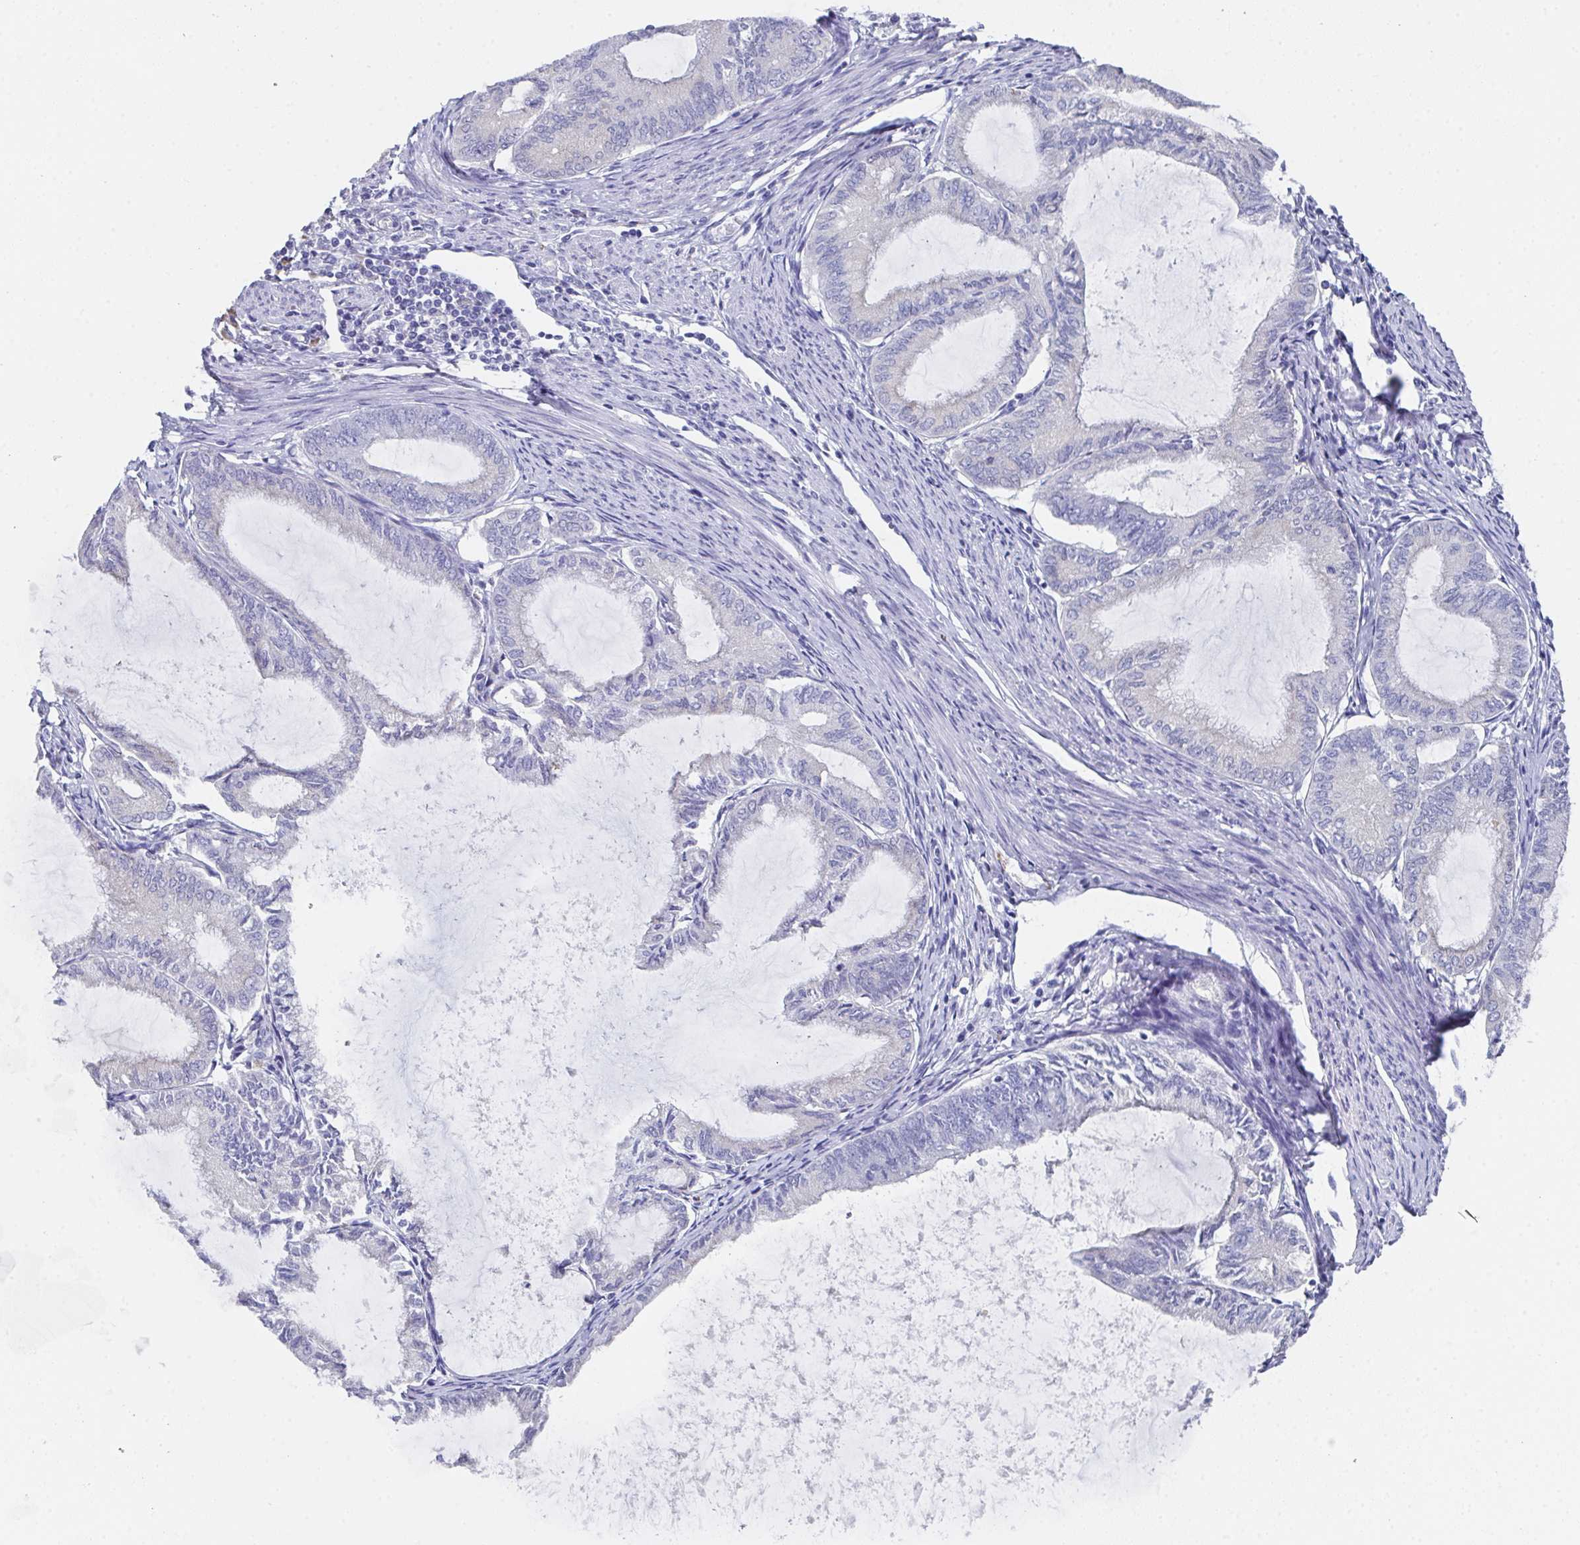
{"staining": {"intensity": "negative", "quantity": "none", "location": "none"}, "tissue": "endometrial cancer", "cell_type": "Tumor cells", "image_type": "cancer", "snomed": [{"axis": "morphology", "description": "Adenocarcinoma, NOS"}, {"axis": "topography", "description": "Endometrium"}], "caption": "Immunohistochemistry (IHC) image of neoplastic tissue: endometrial cancer (adenocarcinoma) stained with DAB (3,3'-diaminobenzidine) reveals no significant protein positivity in tumor cells.", "gene": "SSC4D", "patient": {"sex": "female", "age": 86}}